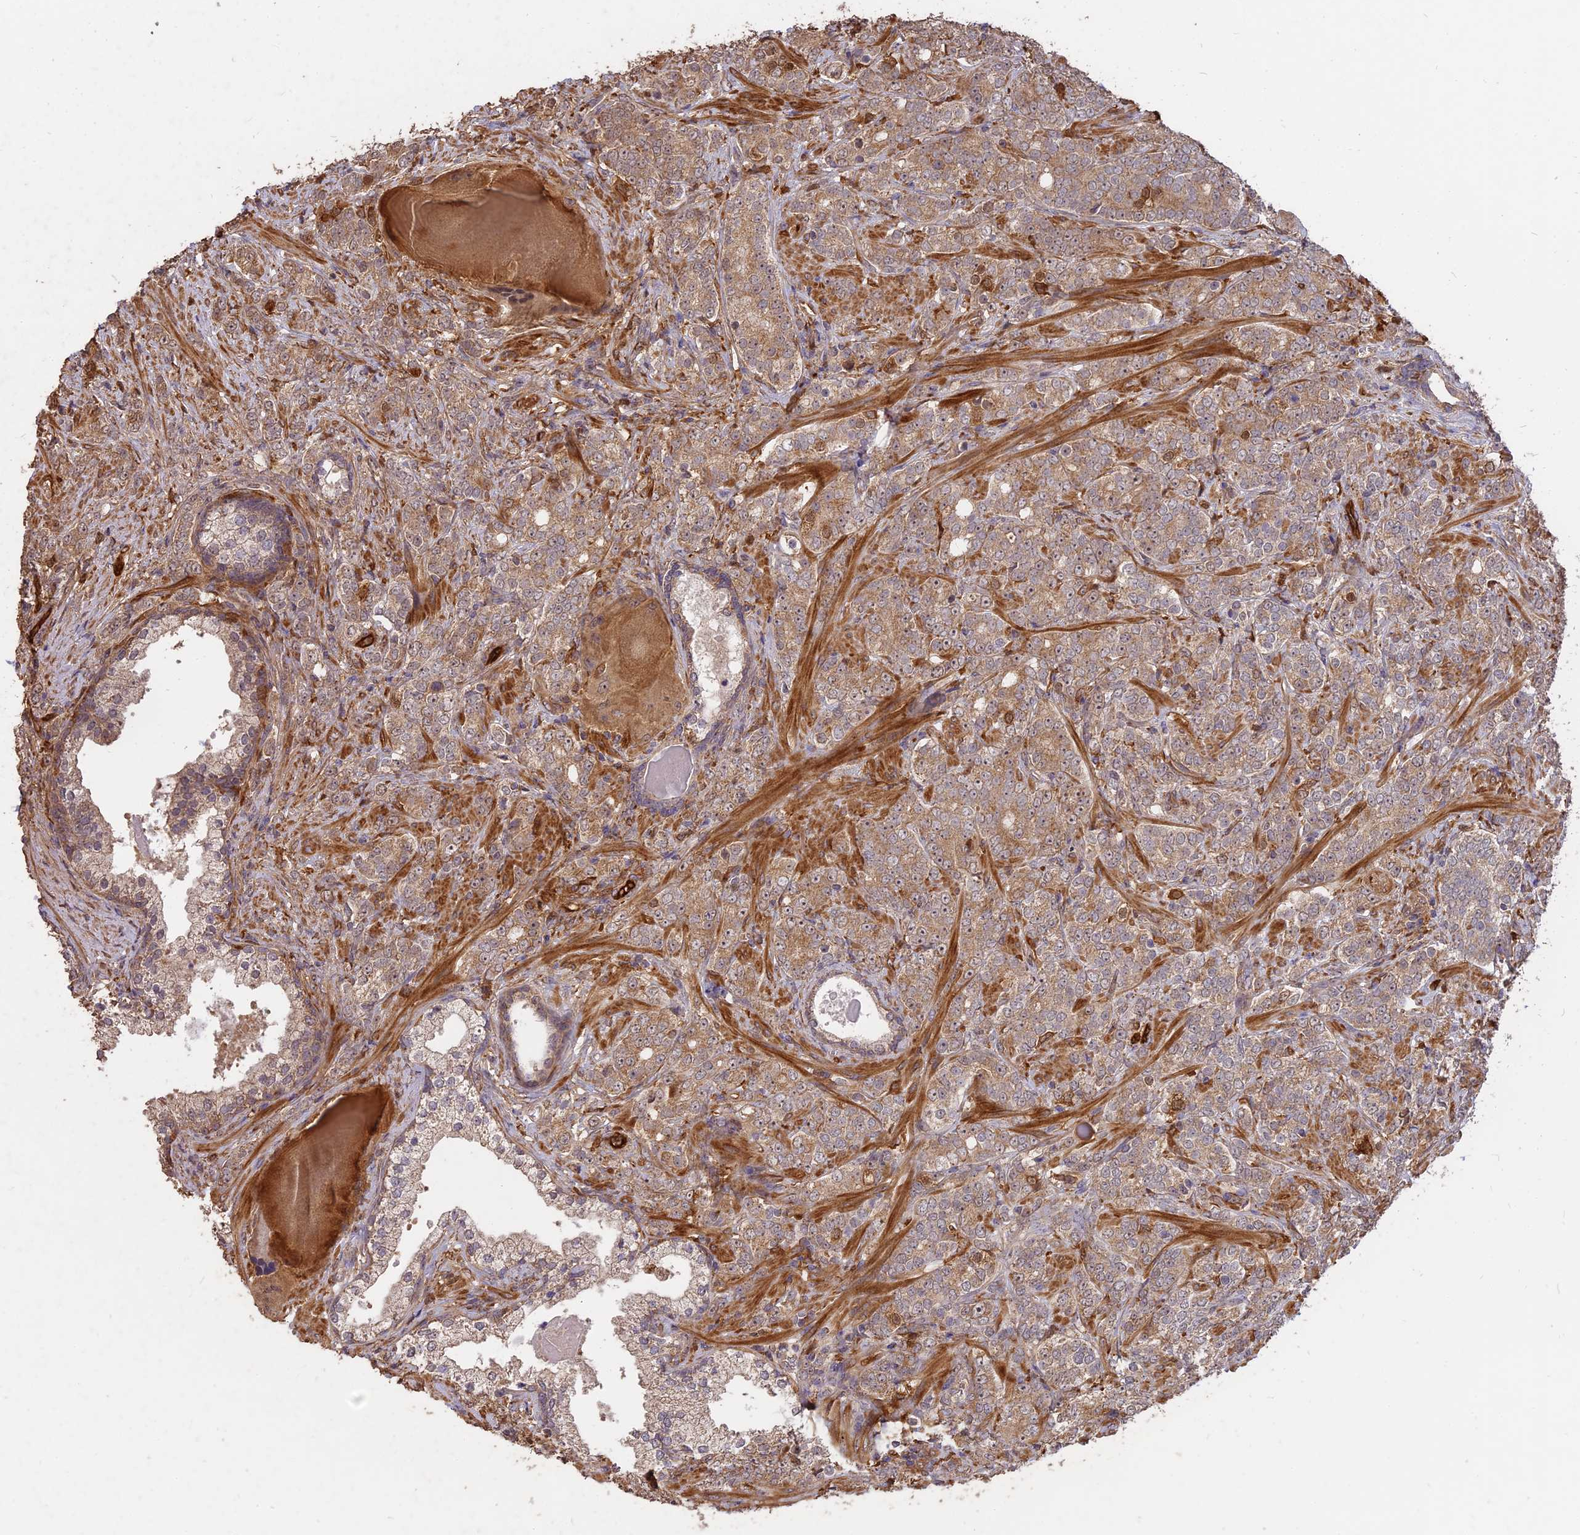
{"staining": {"intensity": "weak", "quantity": "25%-75%", "location": "cytoplasmic/membranous"}, "tissue": "prostate cancer", "cell_type": "Tumor cells", "image_type": "cancer", "snomed": [{"axis": "morphology", "description": "Adenocarcinoma, High grade"}, {"axis": "topography", "description": "Prostate"}], "caption": "Prostate cancer (high-grade adenocarcinoma) stained with DAB (3,3'-diaminobenzidine) immunohistochemistry shows low levels of weak cytoplasmic/membranous positivity in approximately 25%-75% of tumor cells.", "gene": "SAC3D1", "patient": {"sex": "male", "age": 64}}